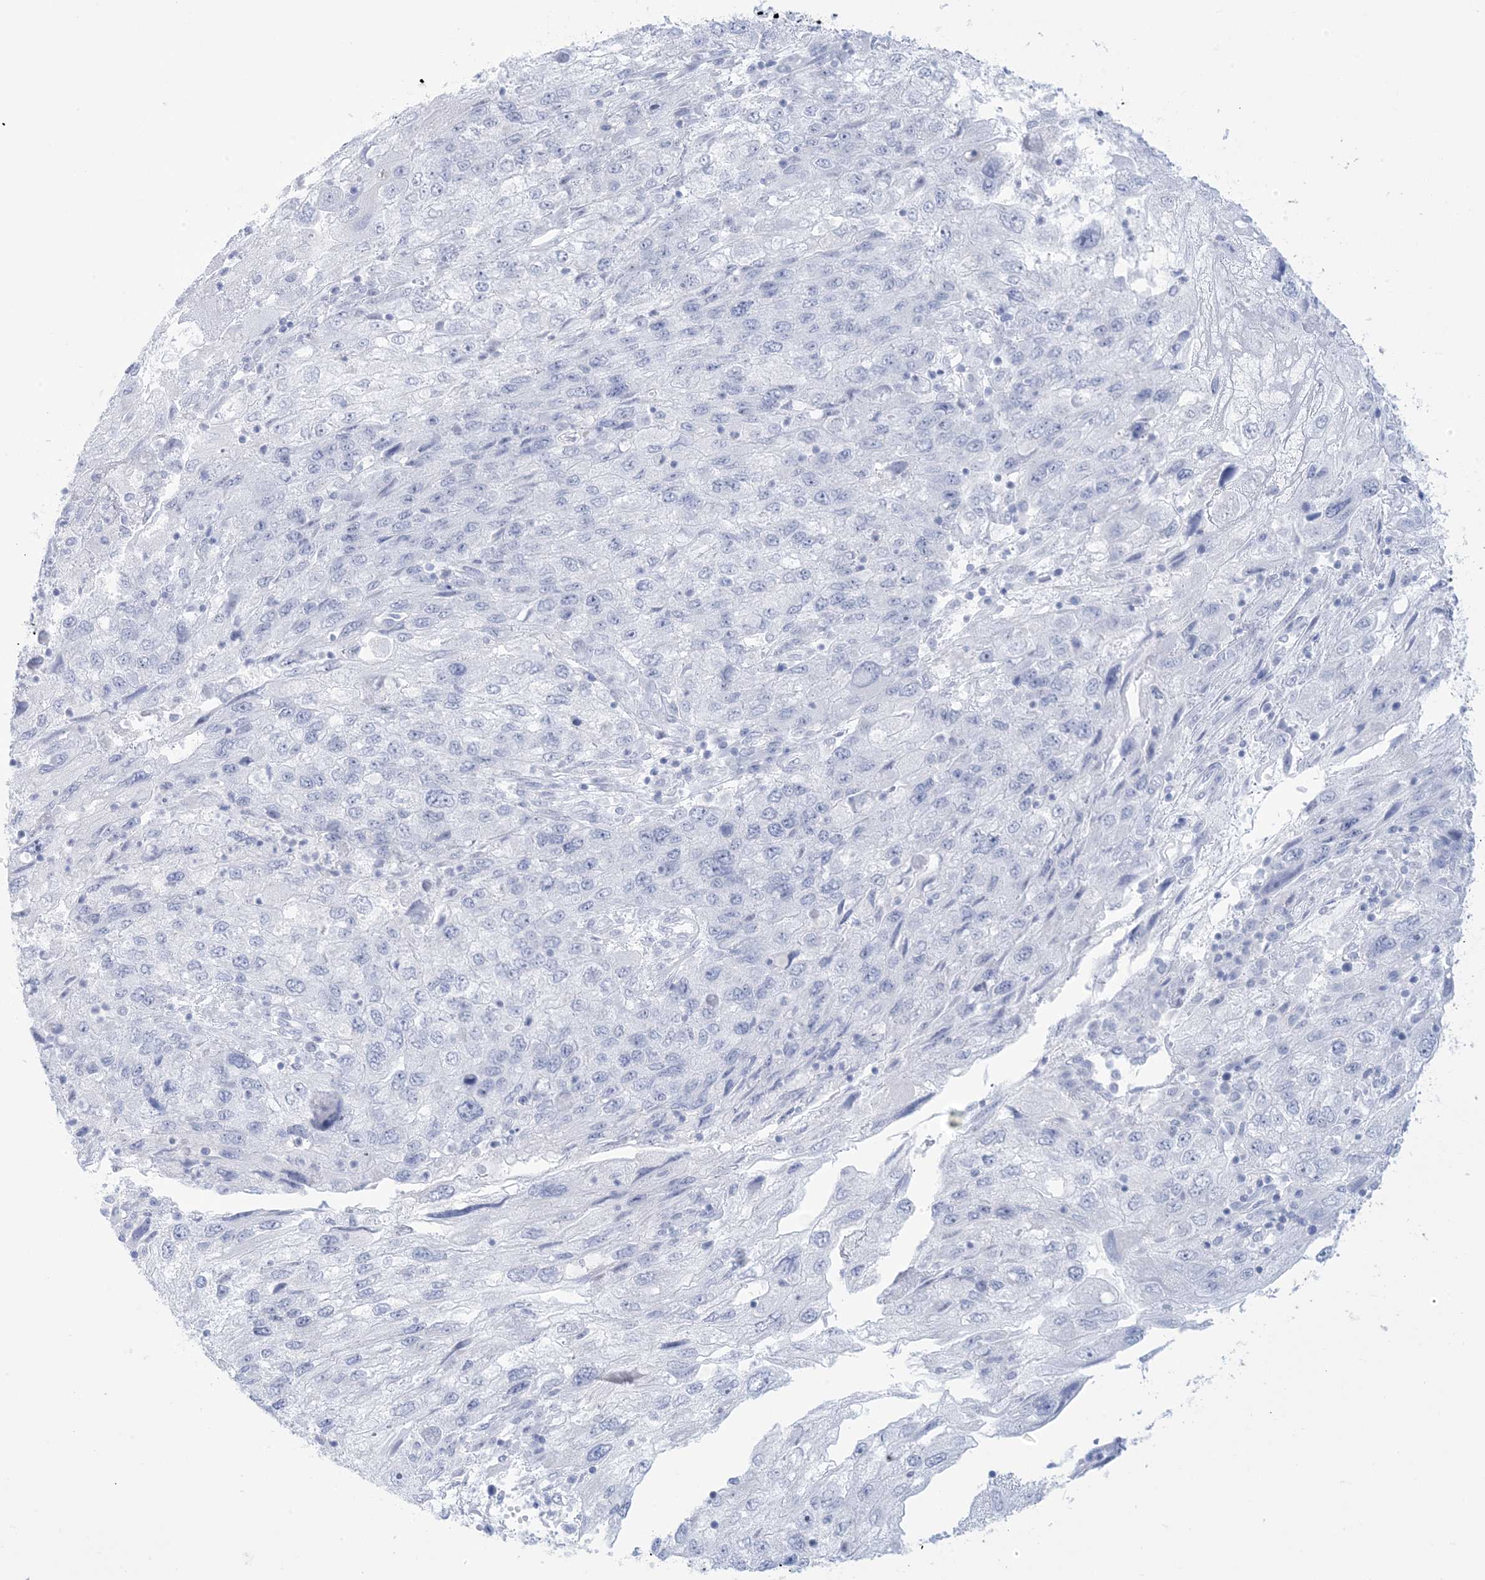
{"staining": {"intensity": "negative", "quantity": "none", "location": "none"}, "tissue": "endometrial cancer", "cell_type": "Tumor cells", "image_type": "cancer", "snomed": [{"axis": "morphology", "description": "Adenocarcinoma, NOS"}, {"axis": "topography", "description": "Endometrium"}], "caption": "Protein analysis of adenocarcinoma (endometrial) shows no significant positivity in tumor cells.", "gene": "AGXT", "patient": {"sex": "female", "age": 49}}